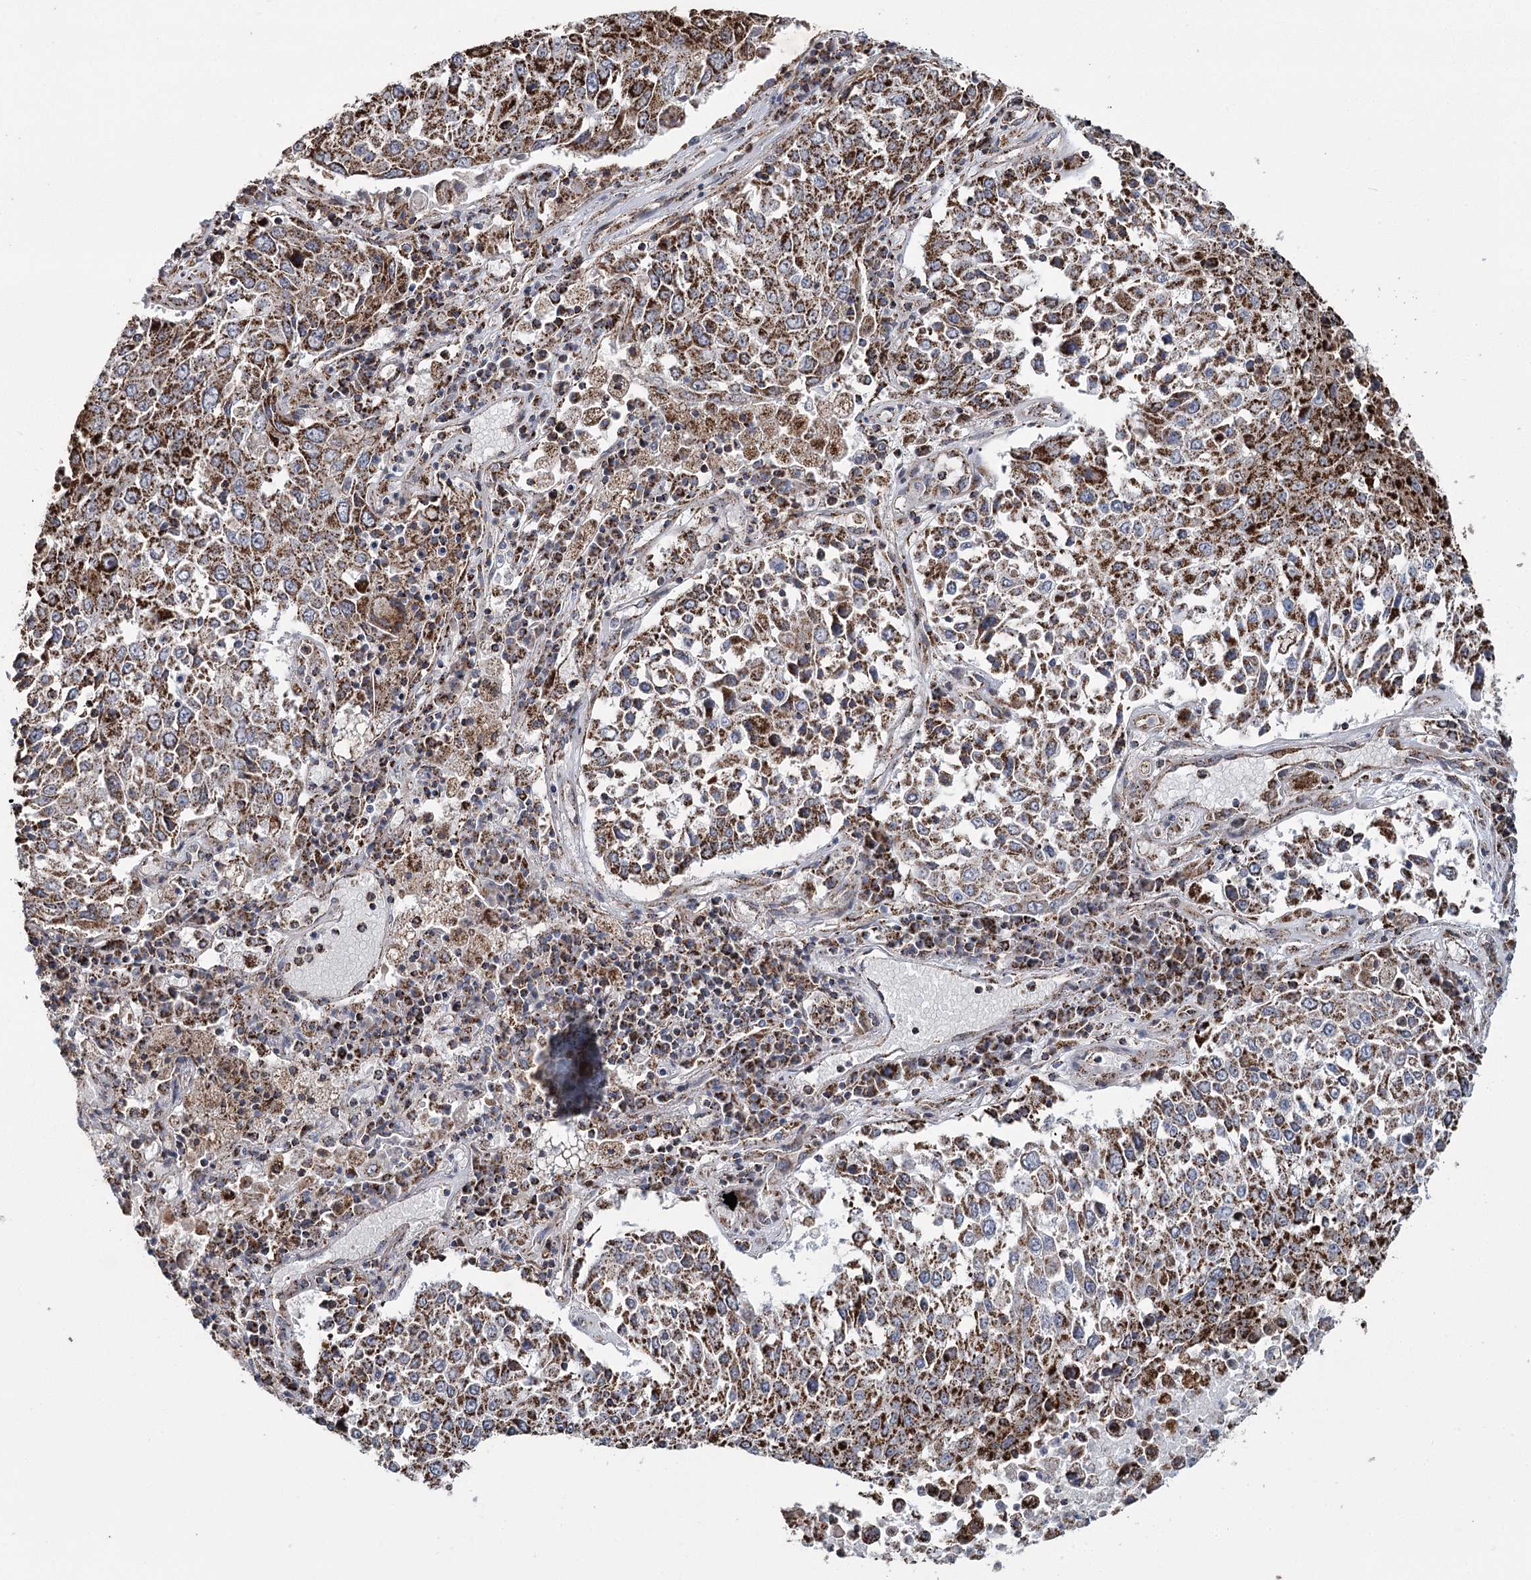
{"staining": {"intensity": "strong", "quantity": ">75%", "location": "cytoplasmic/membranous"}, "tissue": "lung cancer", "cell_type": "Tumor cells", "image_type": "cancer", "snomed": [{"axis": "morphology", "description": "Squamous cell carcinoma, NOS"}, {"axis": "topography", "description": "Lung"}], "caption": "DAB (3,3'-diaminobenzidine) immunohistochemical staining of lung cancer exhibits strong cytoplasmic/membranous protein positivity in about >75% of tumor cells.", "gene": "RANBP3L", "patient": {"sex": "male", "age": 65}}